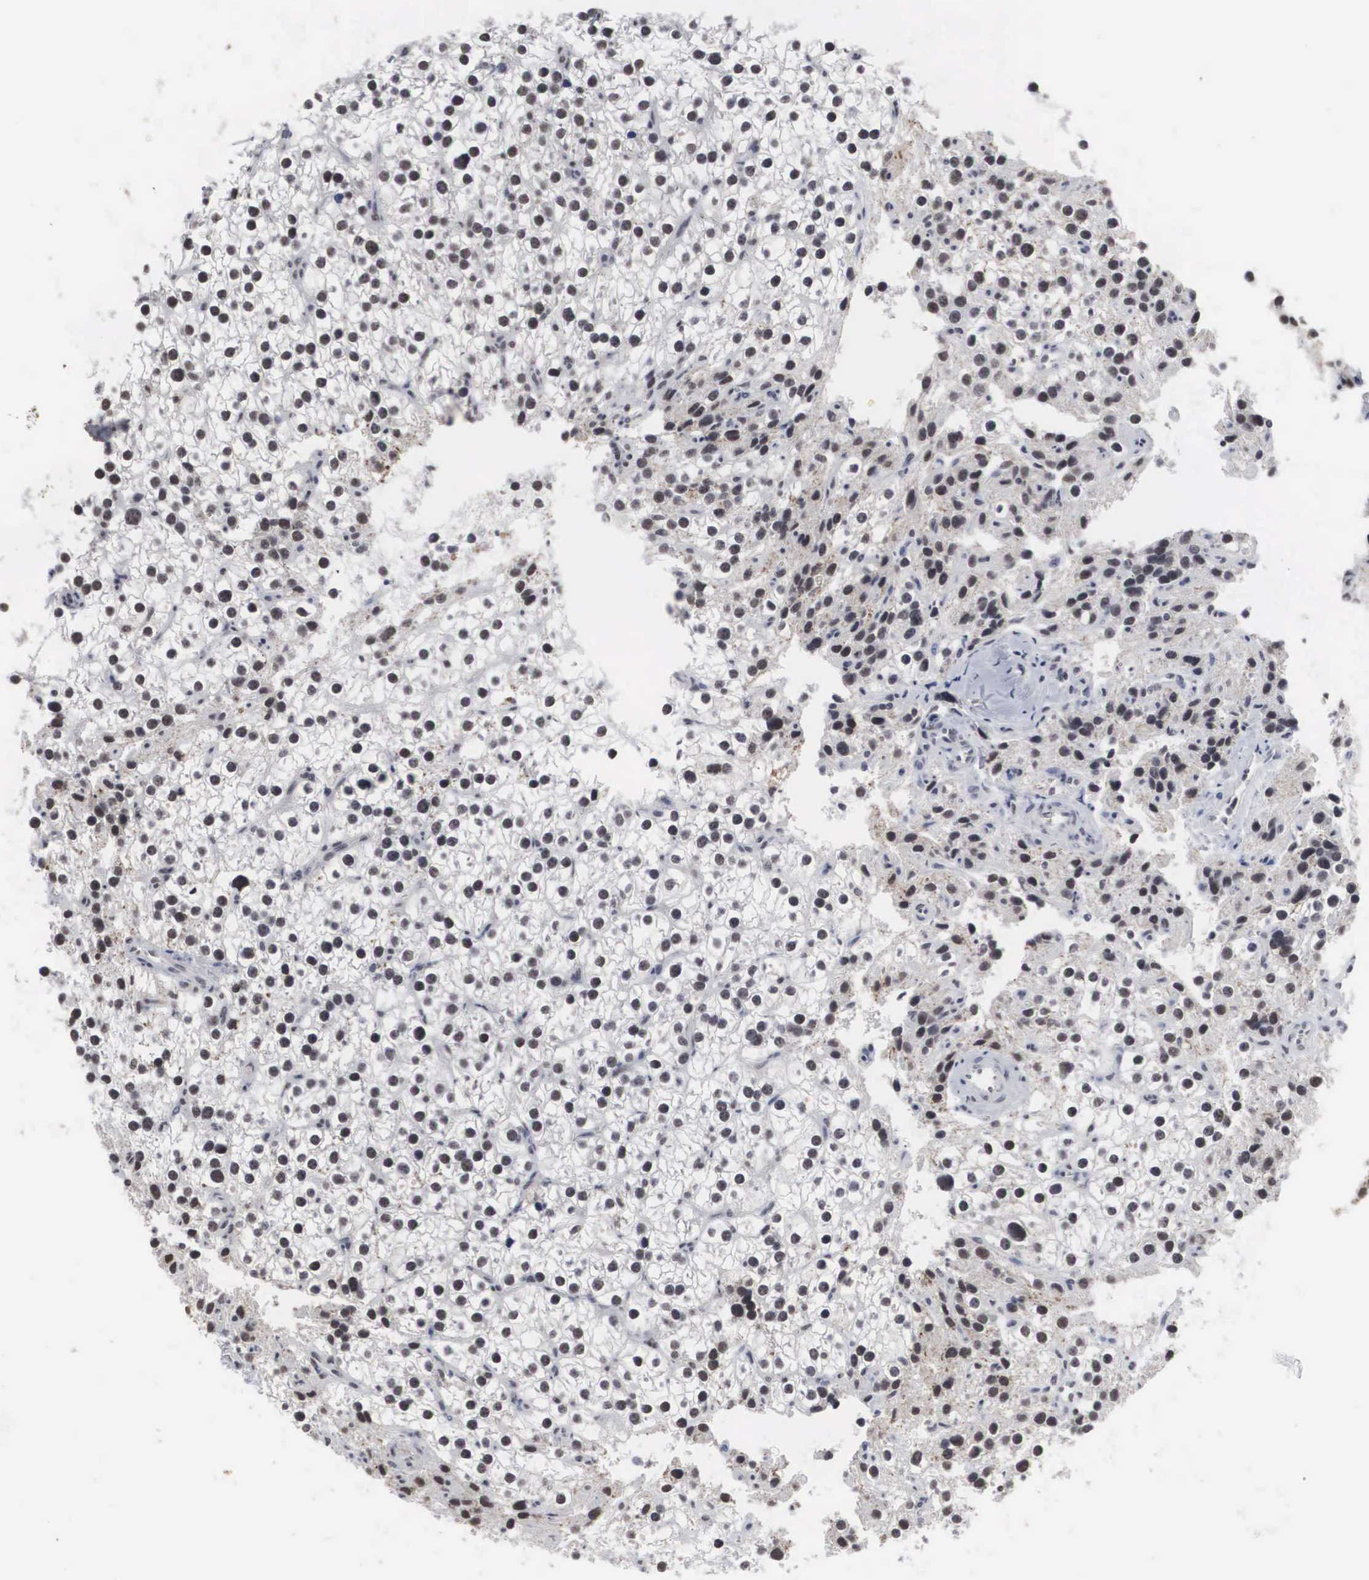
{"staining": {"intensity": "negative", "quantity": "none", "location": "none"}, "tissue": "parathyroid gland", "cell_type": "Glandular cells", "image_type": "normal", "snomed": [{"axis": "morphology", "description": "Normal tissue, NOS"}, {"axis": "topography", "description": "Parathyroid gland"}], "caption": "This histopathology image is of unremarkable parathyroid gland stained with immunohistochemistry to label a protein in brown with the nuclei are counter-stained blue. There is no expression in glandular cells. The staining was performed using DAB (3,3'-diaminobenzidine) to visualize the protein expression in brown, while the nuclei were stained in blue with hematoxylin (Magnification: 20x).", "gene": "AUTS2", "patient": {"sex": "female", "age": 54}}